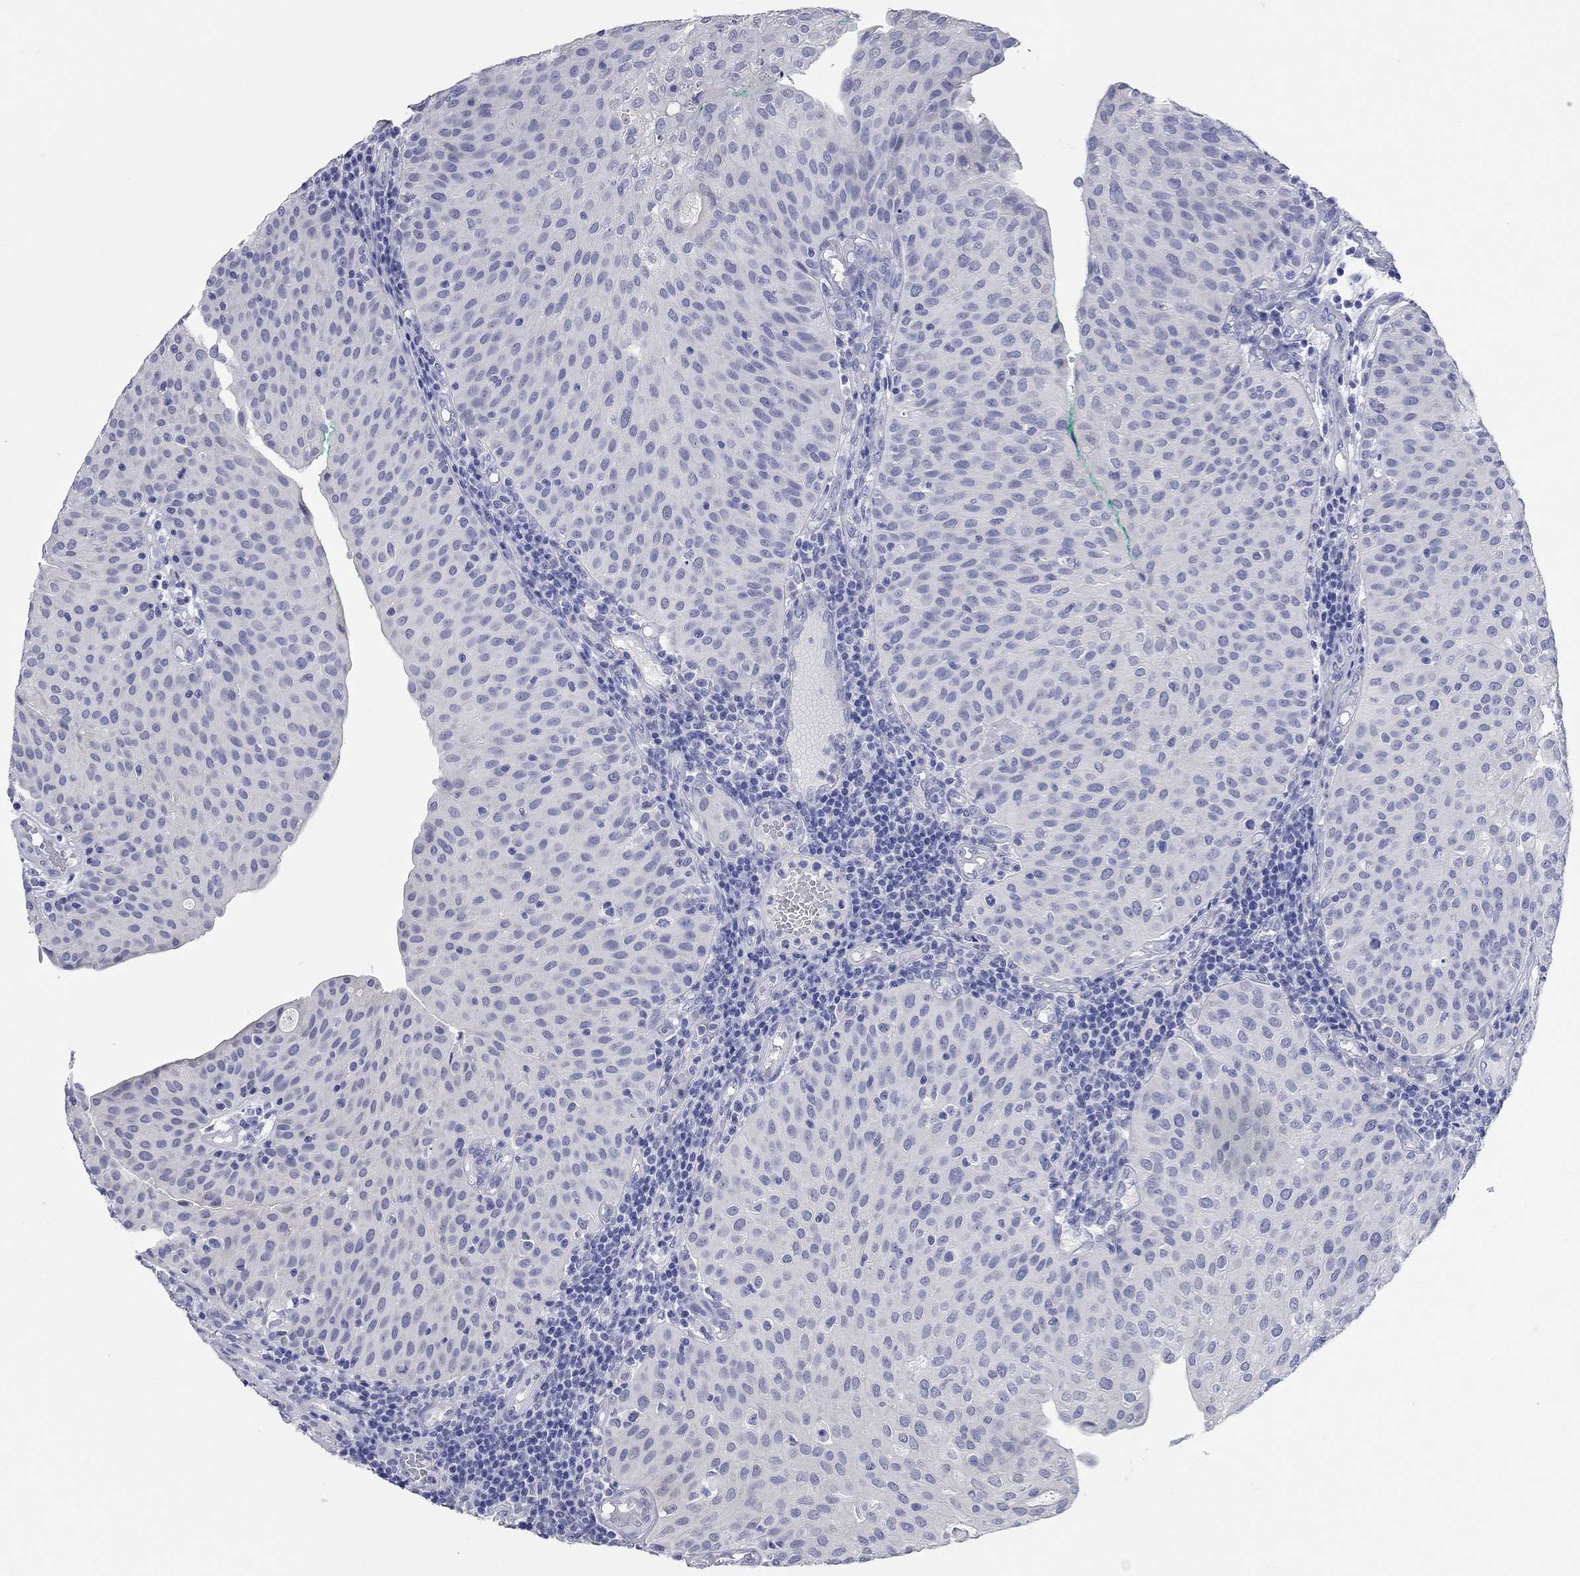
{"staining": {"intensity": "negative", "quantity": "none", "location": "none"}, "tissue": "urothelial cancer", "cell_type": "Tumor cells", "image_type": "cancer", "snomed": [{"axis": "morphology", "description": "Urothelial carcinoma, Low grade"}, {"axis": "topography", "description": "Urinary bladder"}], "caption": "Human low-grade urothelial carcinoma stained for a protein using immunohistochemistry exhibits no positivity in tumor cells.", "gene": "WASF3", "patient": {"sex": "male", "age": 54}}